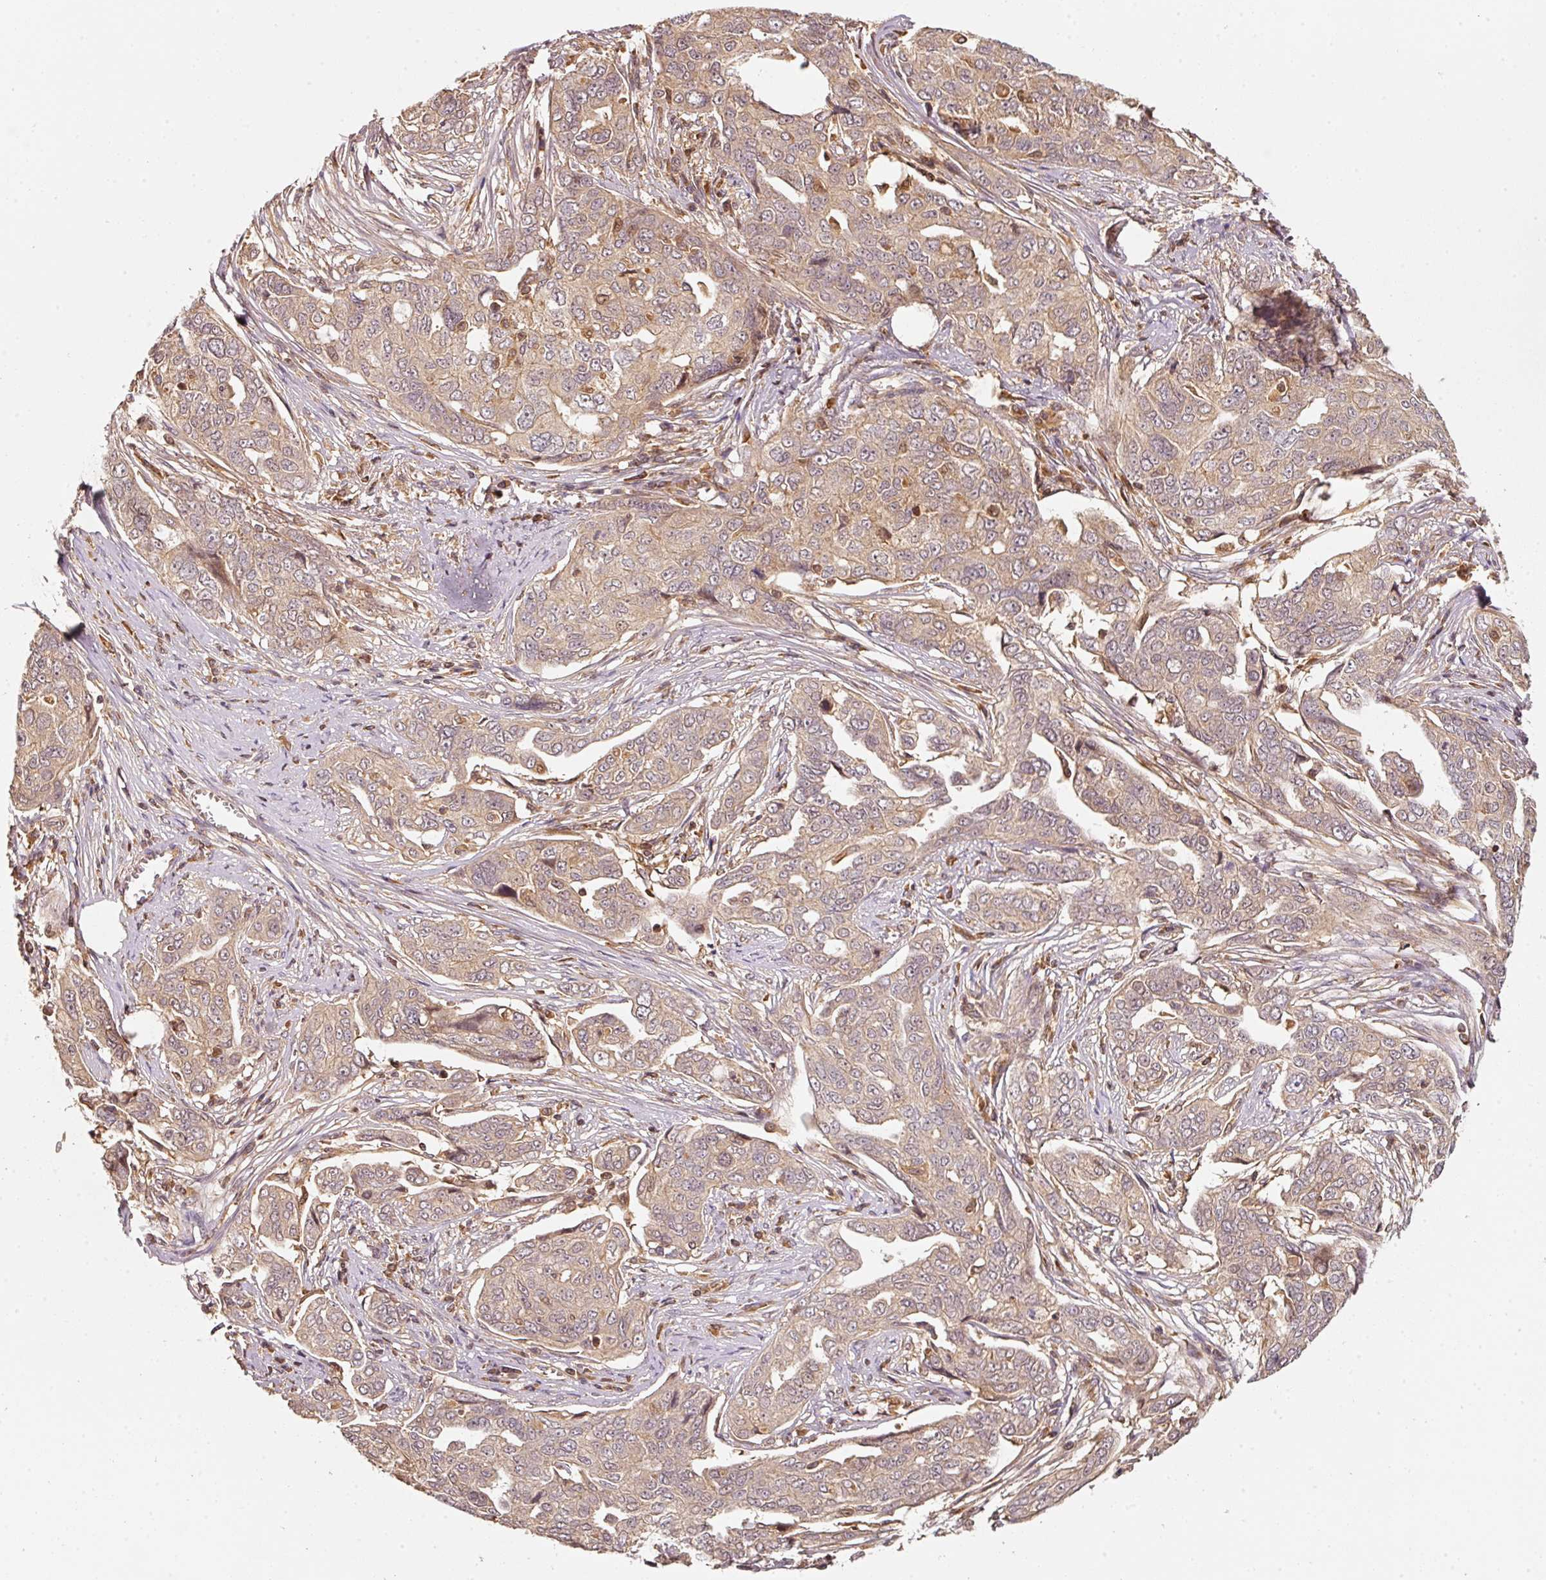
{"staining": {"intensity": "weak", "quantity": ">75%", "location": "cytoplasmic/membranous"}, "tissue": "ovarian cancer", "cell_type": "Tumor cells", "image_type": "cancer", "snomed": [{"axis": "morphology", "description": "Carcinoma, endometroid"}, {"axis": "topography", "description": "Ovary"}], "caption": "Human ovarian cancer stained with a brown dye demonstrates weak cytoplasmic/membranous positive positivity in about >75% of tumor cells.", "gene": "RRAS2", "patient": {"sex": "female", "age": 70}}